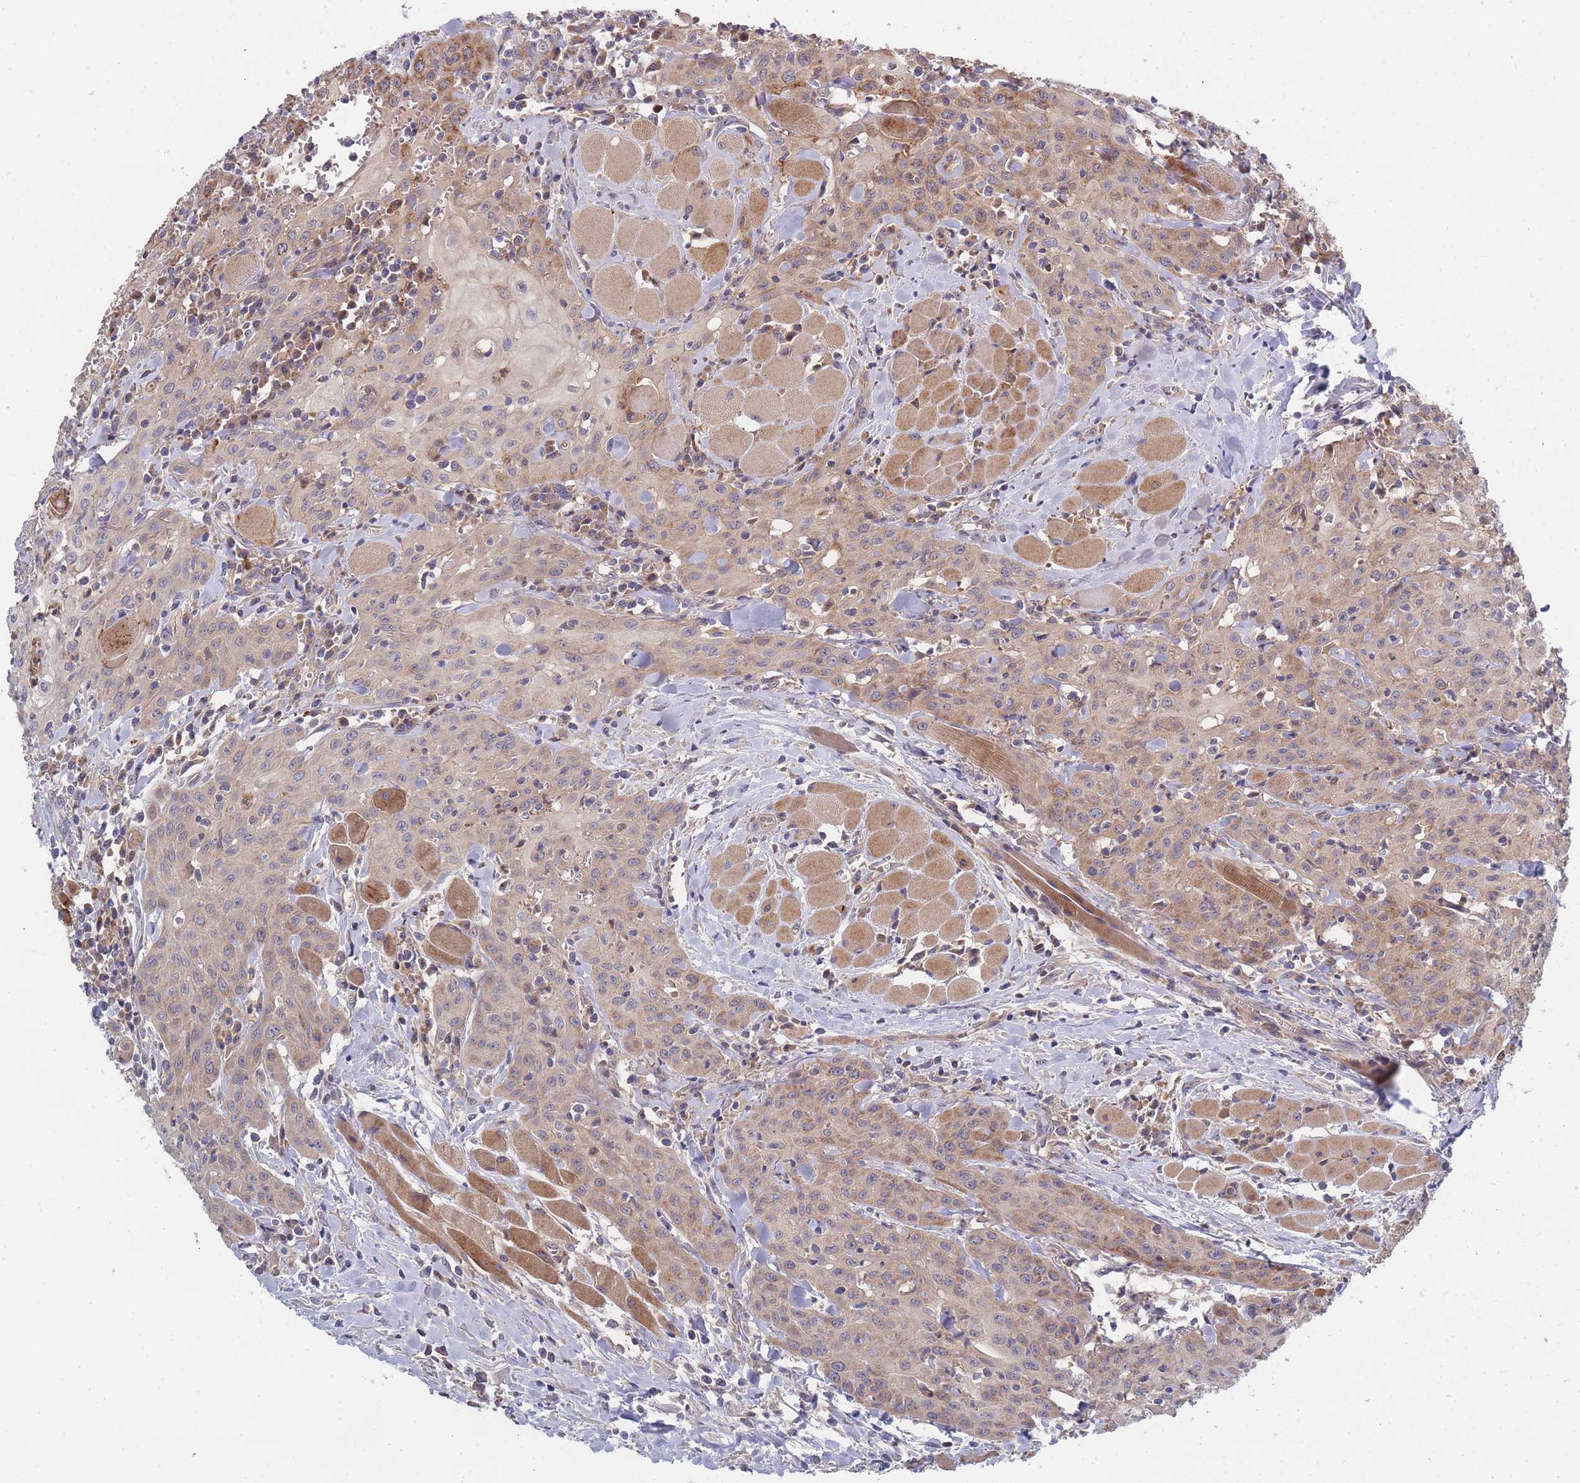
{"staining": {"intensity": "weak", "quantity": "25%-75%", "location": "cytoplasmic/membranous"}, "tissue": "head and neck cancer", "cell_type": "Tumor cells", "image_type": "cancer", "snomed": [{"axis": "morphology", "description": "Squamous cell carcinoma, NOS"}, {"axis": "topography", "description": "Oral tissue"}, {"axis": "topography", "description": "Head-Neck"}], "caption": "Head and neck squamous cell carcinoma stained with a protein marker displays weak staining in tumor cells.", "gene": "NUB1", "patient": {"sex": "female", "age": 70}}